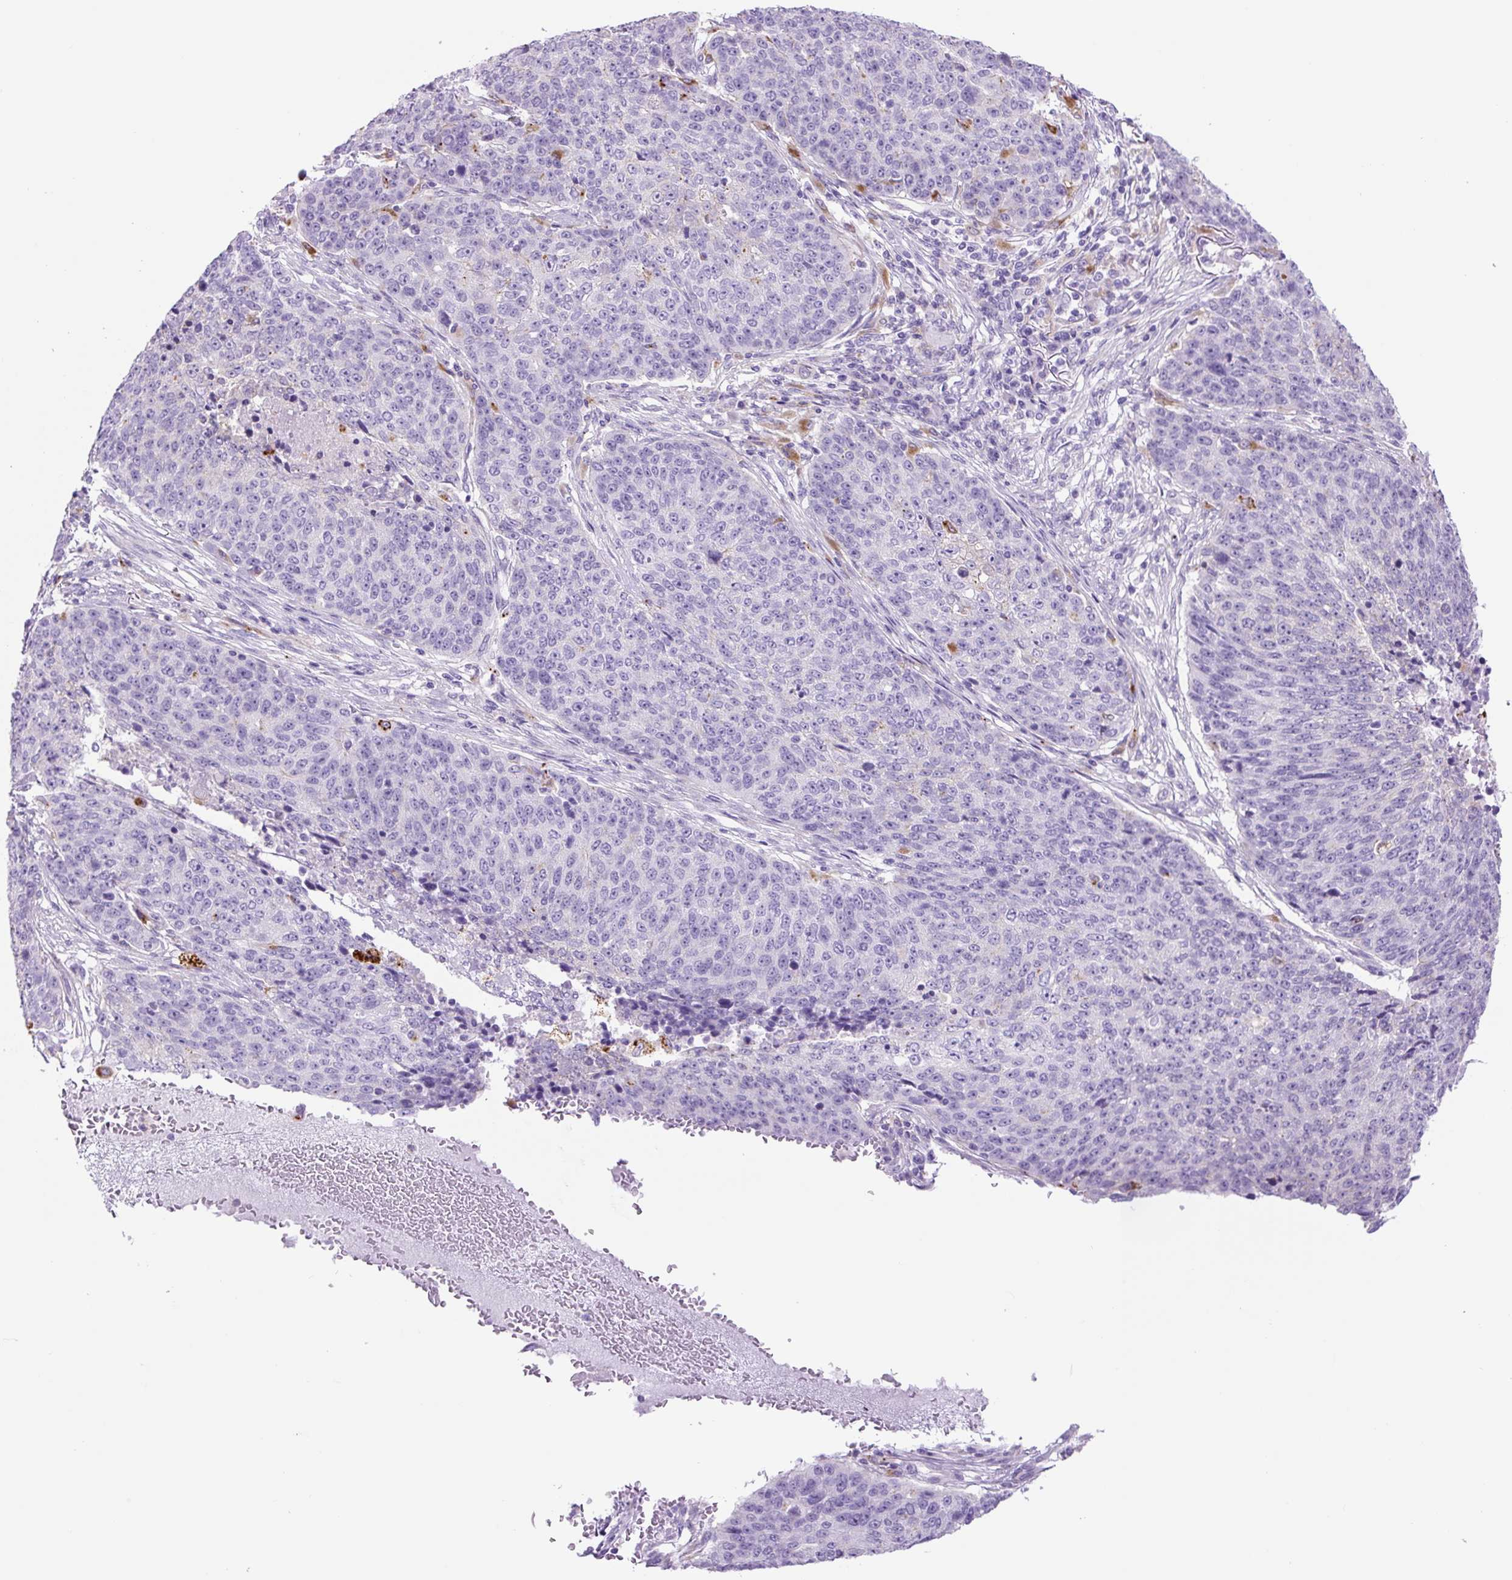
{"staining": {"intensity": "negative", "quantity": "none", "location": "none"}, "tissue": "lung cancer", "cell_type": "Tumor cells", "image_type": "cancer", "snomed": [{"axis": "morphology", "description": "Normal tissue, NOS"}, {"axis": "morphology", "description": "Squamous cell carcinoma, NOS"}, {"axis": "topography", "description": "Lymph node"}, {"axis": "topography", "description": "Lung"}], "caption": "IHC micrograph of lung cancer stained for a protein (brown), which demonstrates no expression in tumor cells.", "gene": "LCN10", "patient": {"sex": "male", "age": 66}}